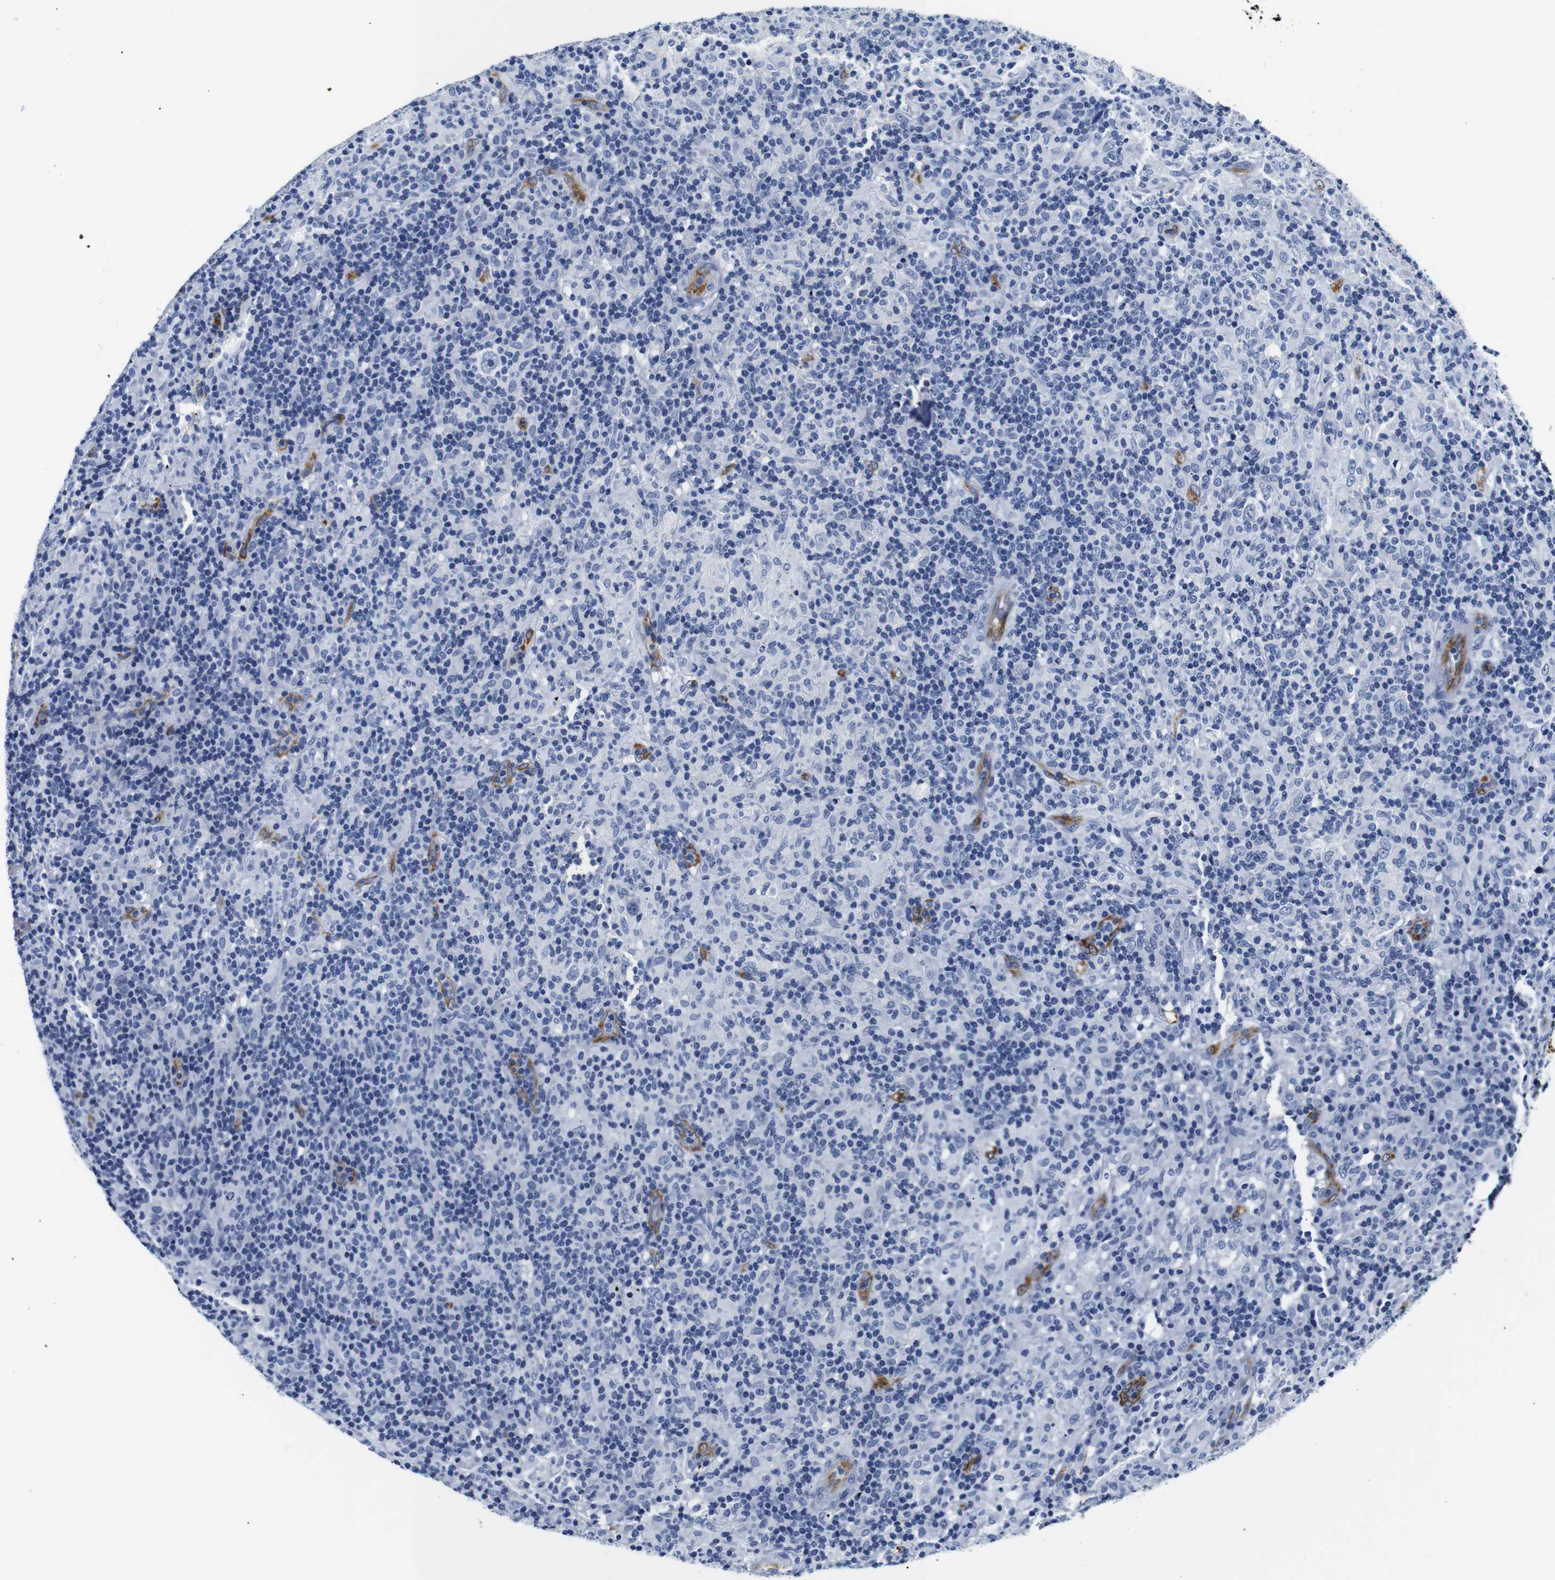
{"staining": {"intensity": "negative", "quantity": "none", "location": "none"}, "tissue": "lymphoma", "cell_type": "Tumor cells", "image_type": "cancer", "snomed": [{"axis": "morphology", "description": "Hodgkin's disease, NOS"}, {"axis": "topography", "description": "Lymph node"}], "caption": "DAB immunohistochemical staining of lymphoma exhibits no significant staining in tumor cells.", "gene": "MUC4", "patient": {"sex": "male", "age": 70}}